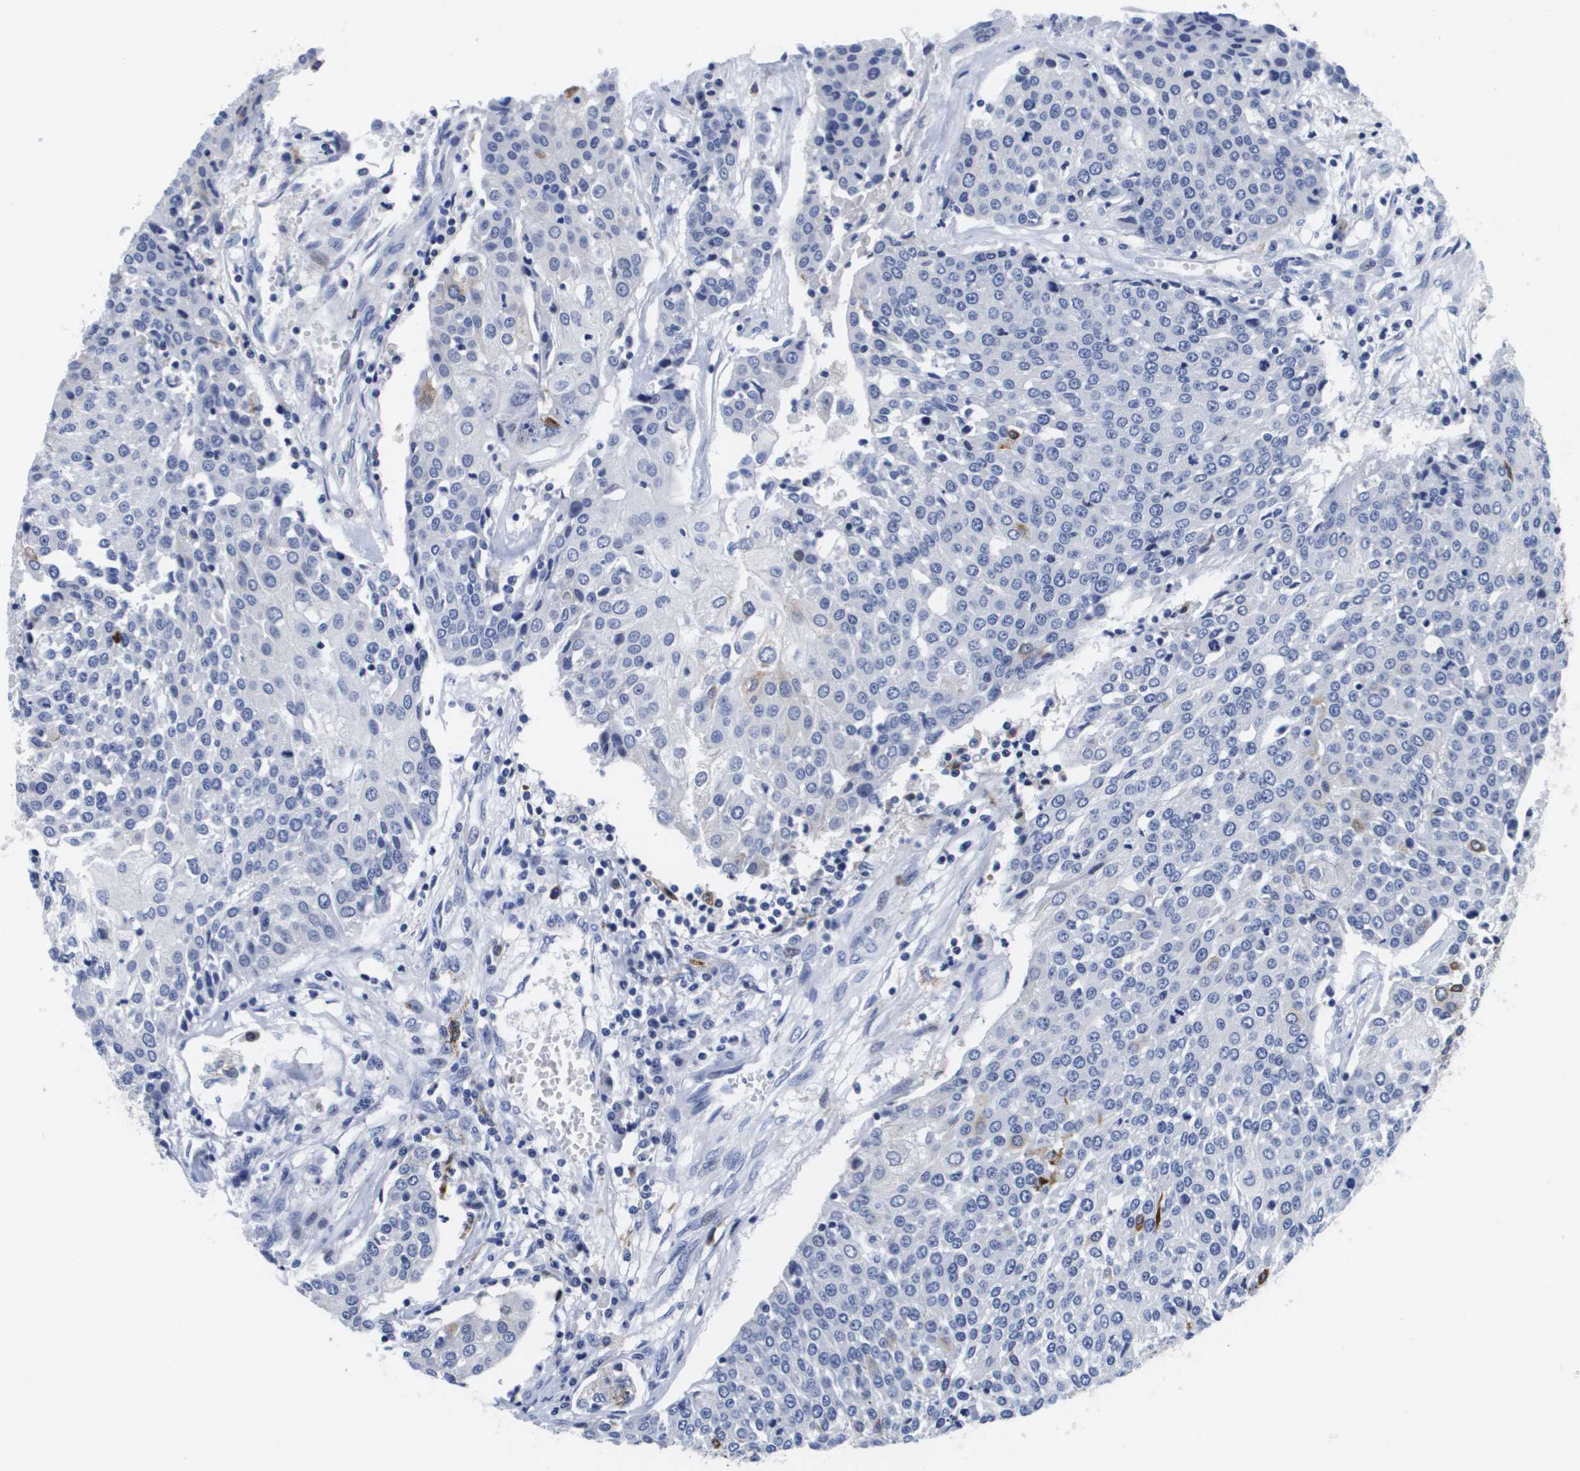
{"staining": {"intensity": "negative", "quantity": "none", "location": "none"}, "tissue": "urothelial cancer", "cell_type": "Tumor cells", "image_type": "cancer", "snomed": [{"axis": "morphology", "description": "Urothelial carcinoma, High grade"}, {"axis": "topography", "description": "Urinary bladder"}], "caption": "A micrograph of human urothelial cancer is negative for staining in tumor cells. (DAB immunohistochemistry visualized using brightfield microscopy, high magnification).", "gene": "HMOX1", "patient": {"sex": "female", "age": 85}}